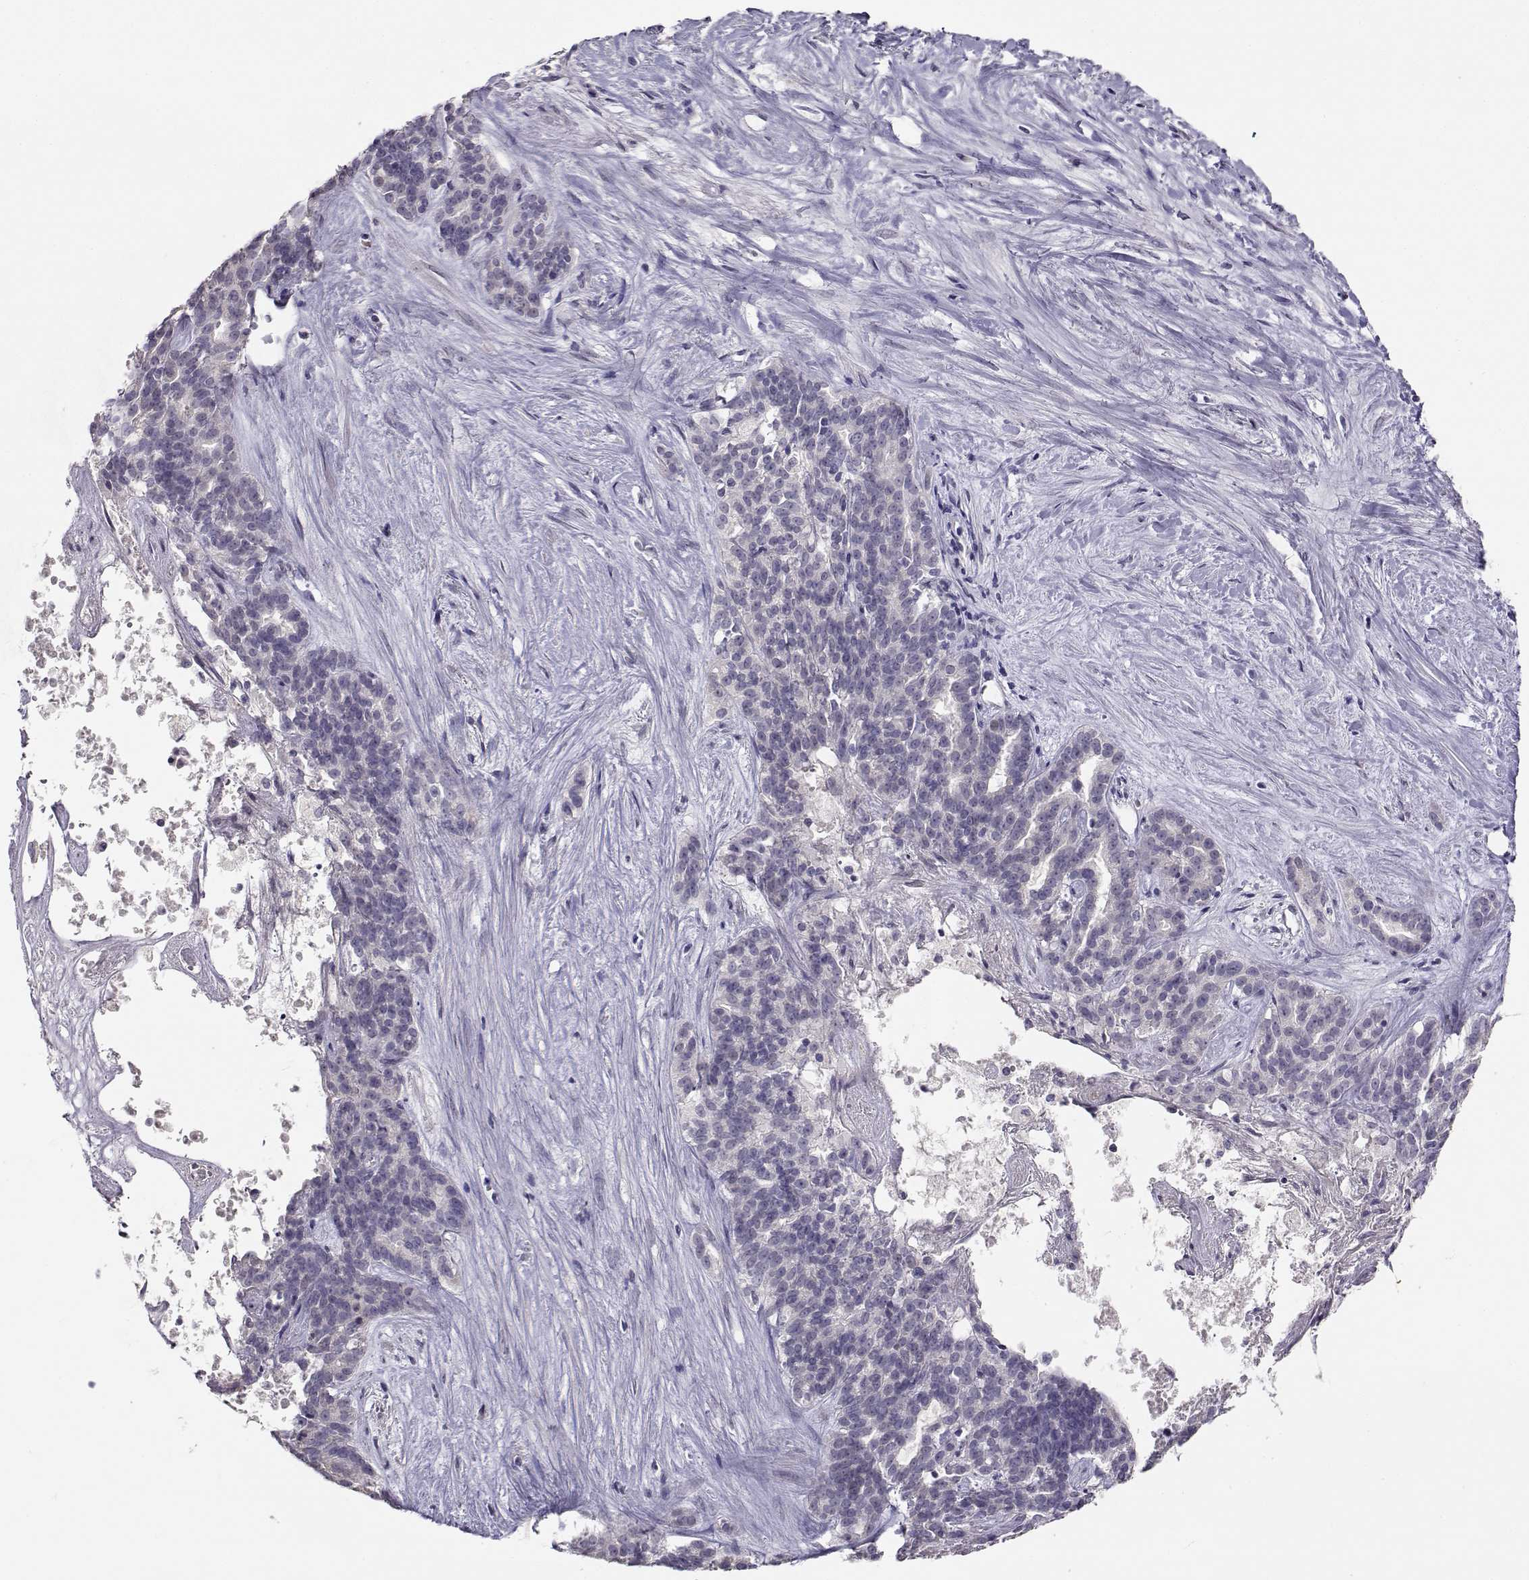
{"staining": {"intensity": "negative", "quantity": "none", "location": "none"}, "tissue": "liver cancer", "cell_type": "Tumor cells", "image_type": "cancer", "snomed": [{"axis": "morphology", "description": "Cholangiocarcinoma"}, {"axis": "topography", "description": "Liver"}], "caption": "IHC of liver cholangiocarcinoma demonstrates no staining in tumor cells.", "gene": "RHOXF2", "patient": {"sex": "female", "age": 47}}